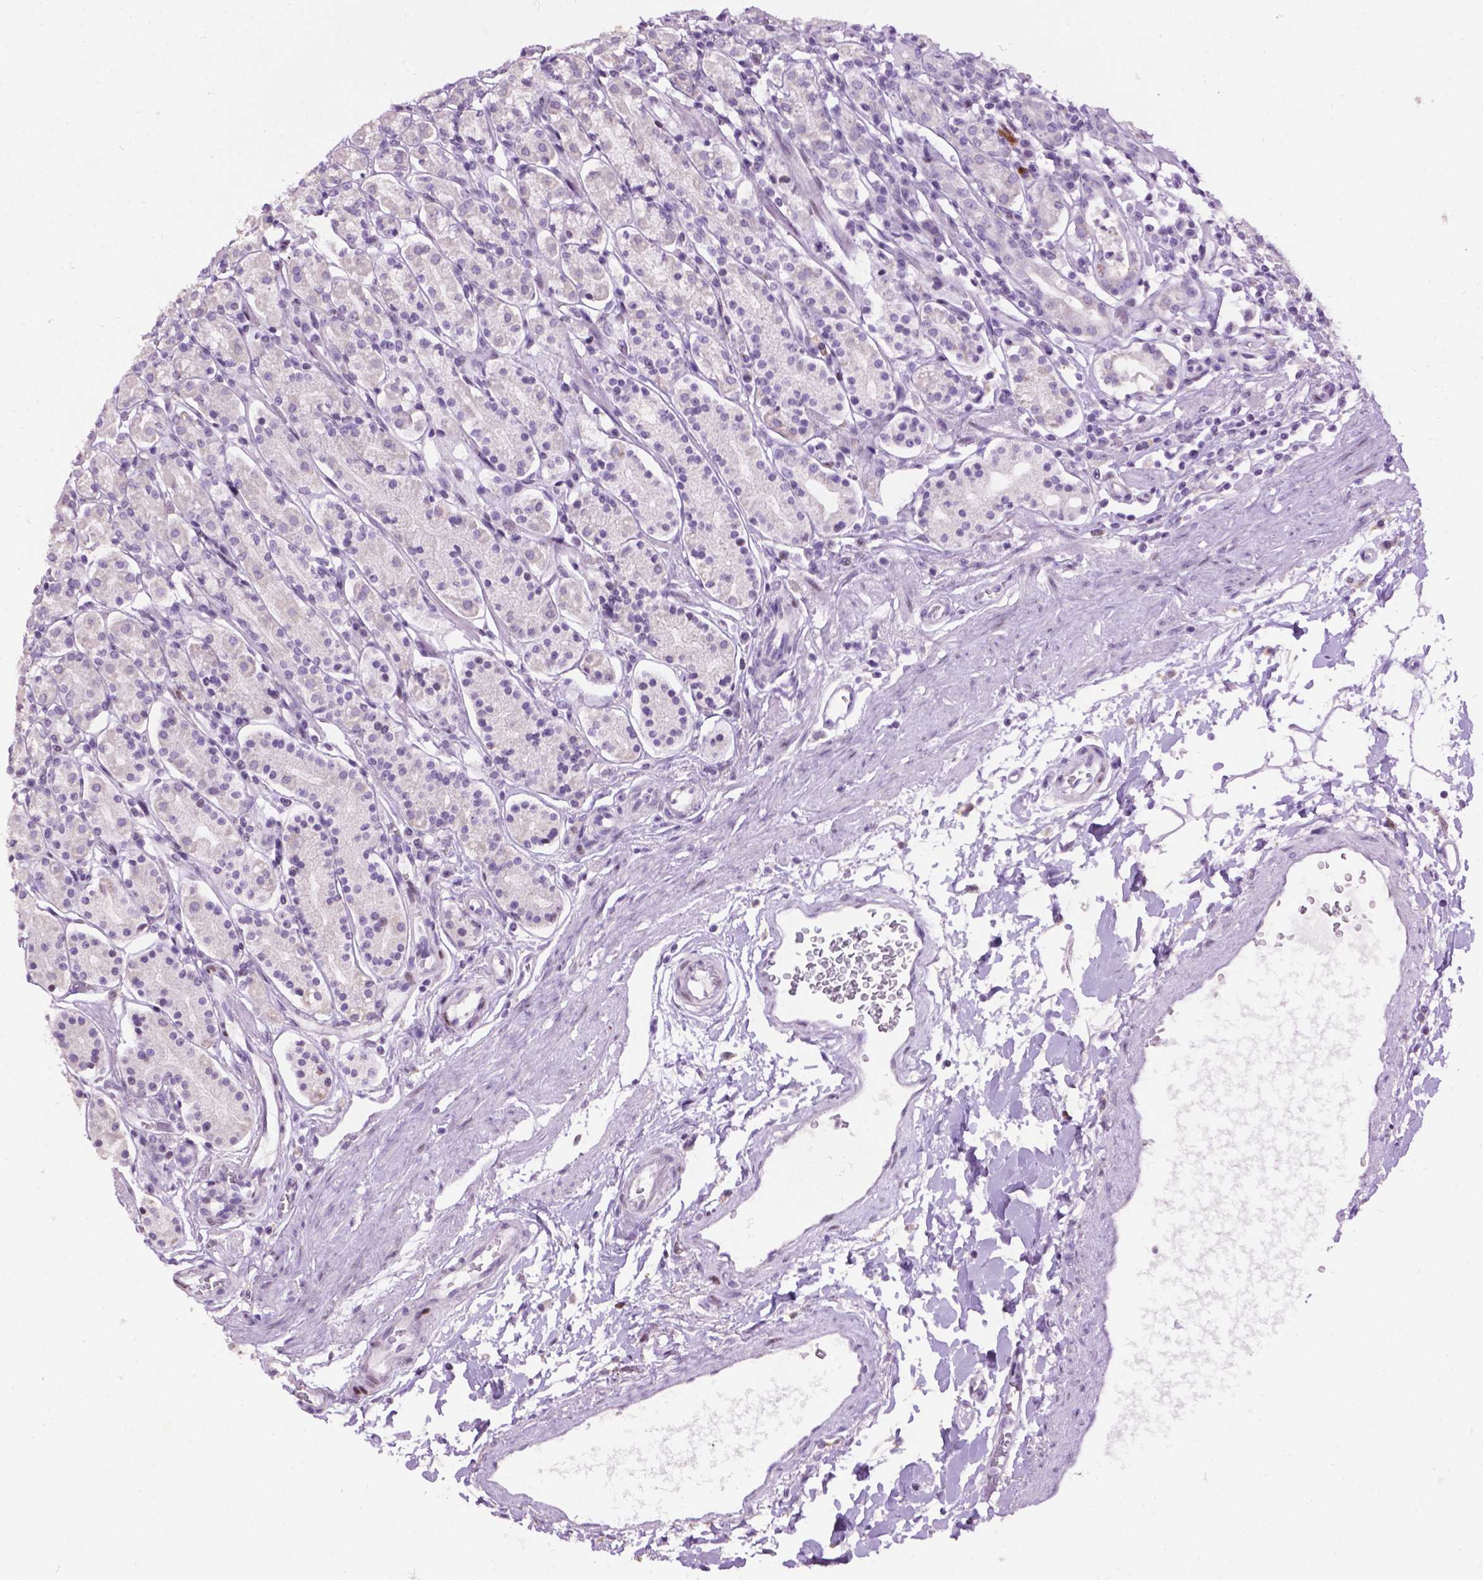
{"staining": {"intensity": "negative", "quantity": "none", "location": "none"}, "tissue": "stomach", "cell_type": "Glandular cells", "image_type": "normal", "snomed": [{"axis": "morphology", "description": "Normal tissue, NOS"}, {"axis": "topography", "description": "Stomach, upper"}, {"axis": "topography", "description": "Stomach"}], "caption": "Immunohistochemistry (IHC) photomicrograph of benign stomach: human stomach stained with DAB shows no significant protein positivity in glandular cells. Brightfield microscopy of IHC stained with DAB (brown) and hematoxylin (blue), captured at high magnification.", "gene": "TH", "patient": {"sex": "male", "age": 62}}